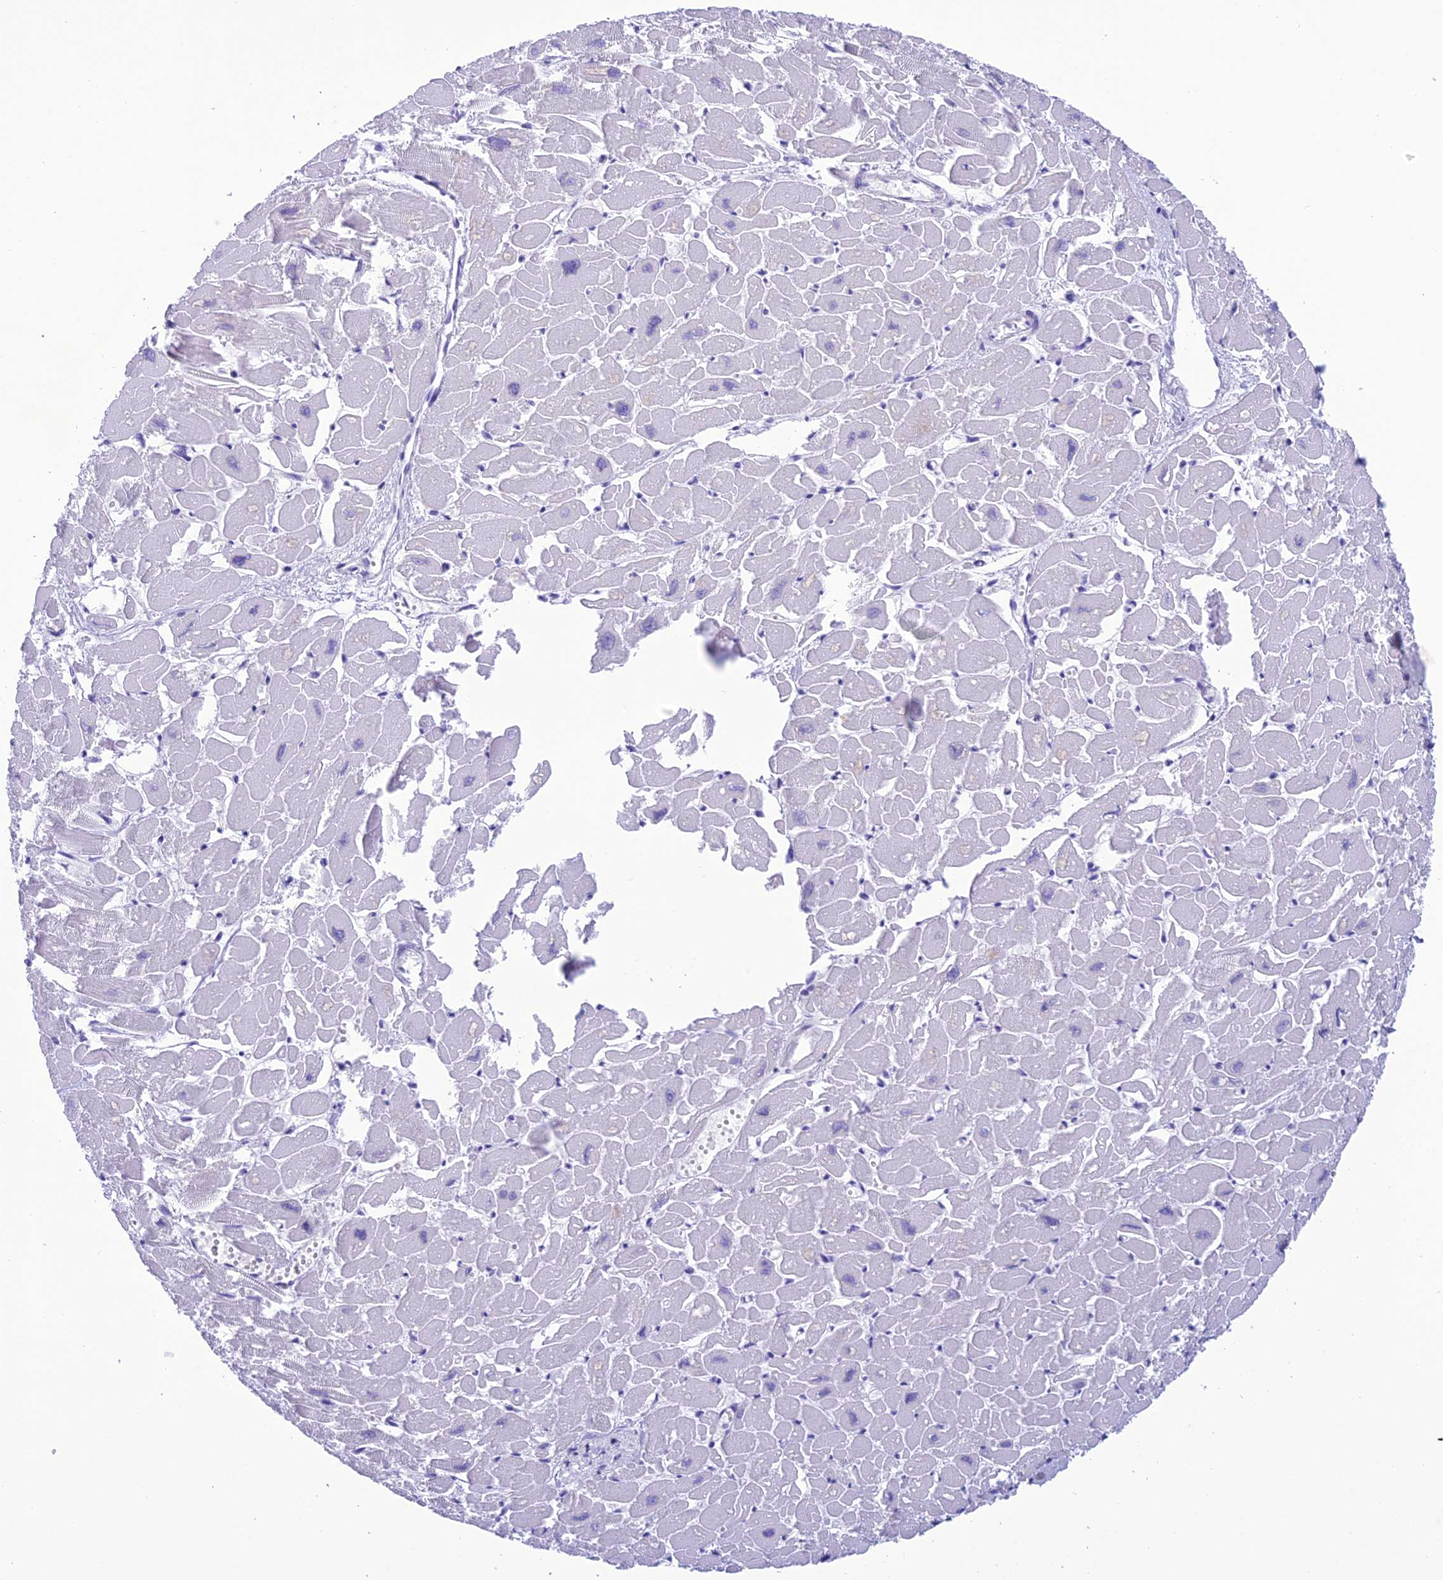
{"staining": {"intensity": "negative", "quantity": "none", "location": "none"}, "tissue": "heart muscle", "cell_type": "Cardiomyocytes", "image_type": "normal", "snomed": [{"axis": "morphology", "description": "Normal tissue, NOS"}, {"axis": "topography", "description": "Heart"}], "caption": "Immunohistochemistry (IHC) micrograph of normal heart muscle stained for a protein (brown), which exhibits no expression in cardiomyocytes.", "gene": "TRAM1L1", "patient": {"sex": "male", "age": 54}}